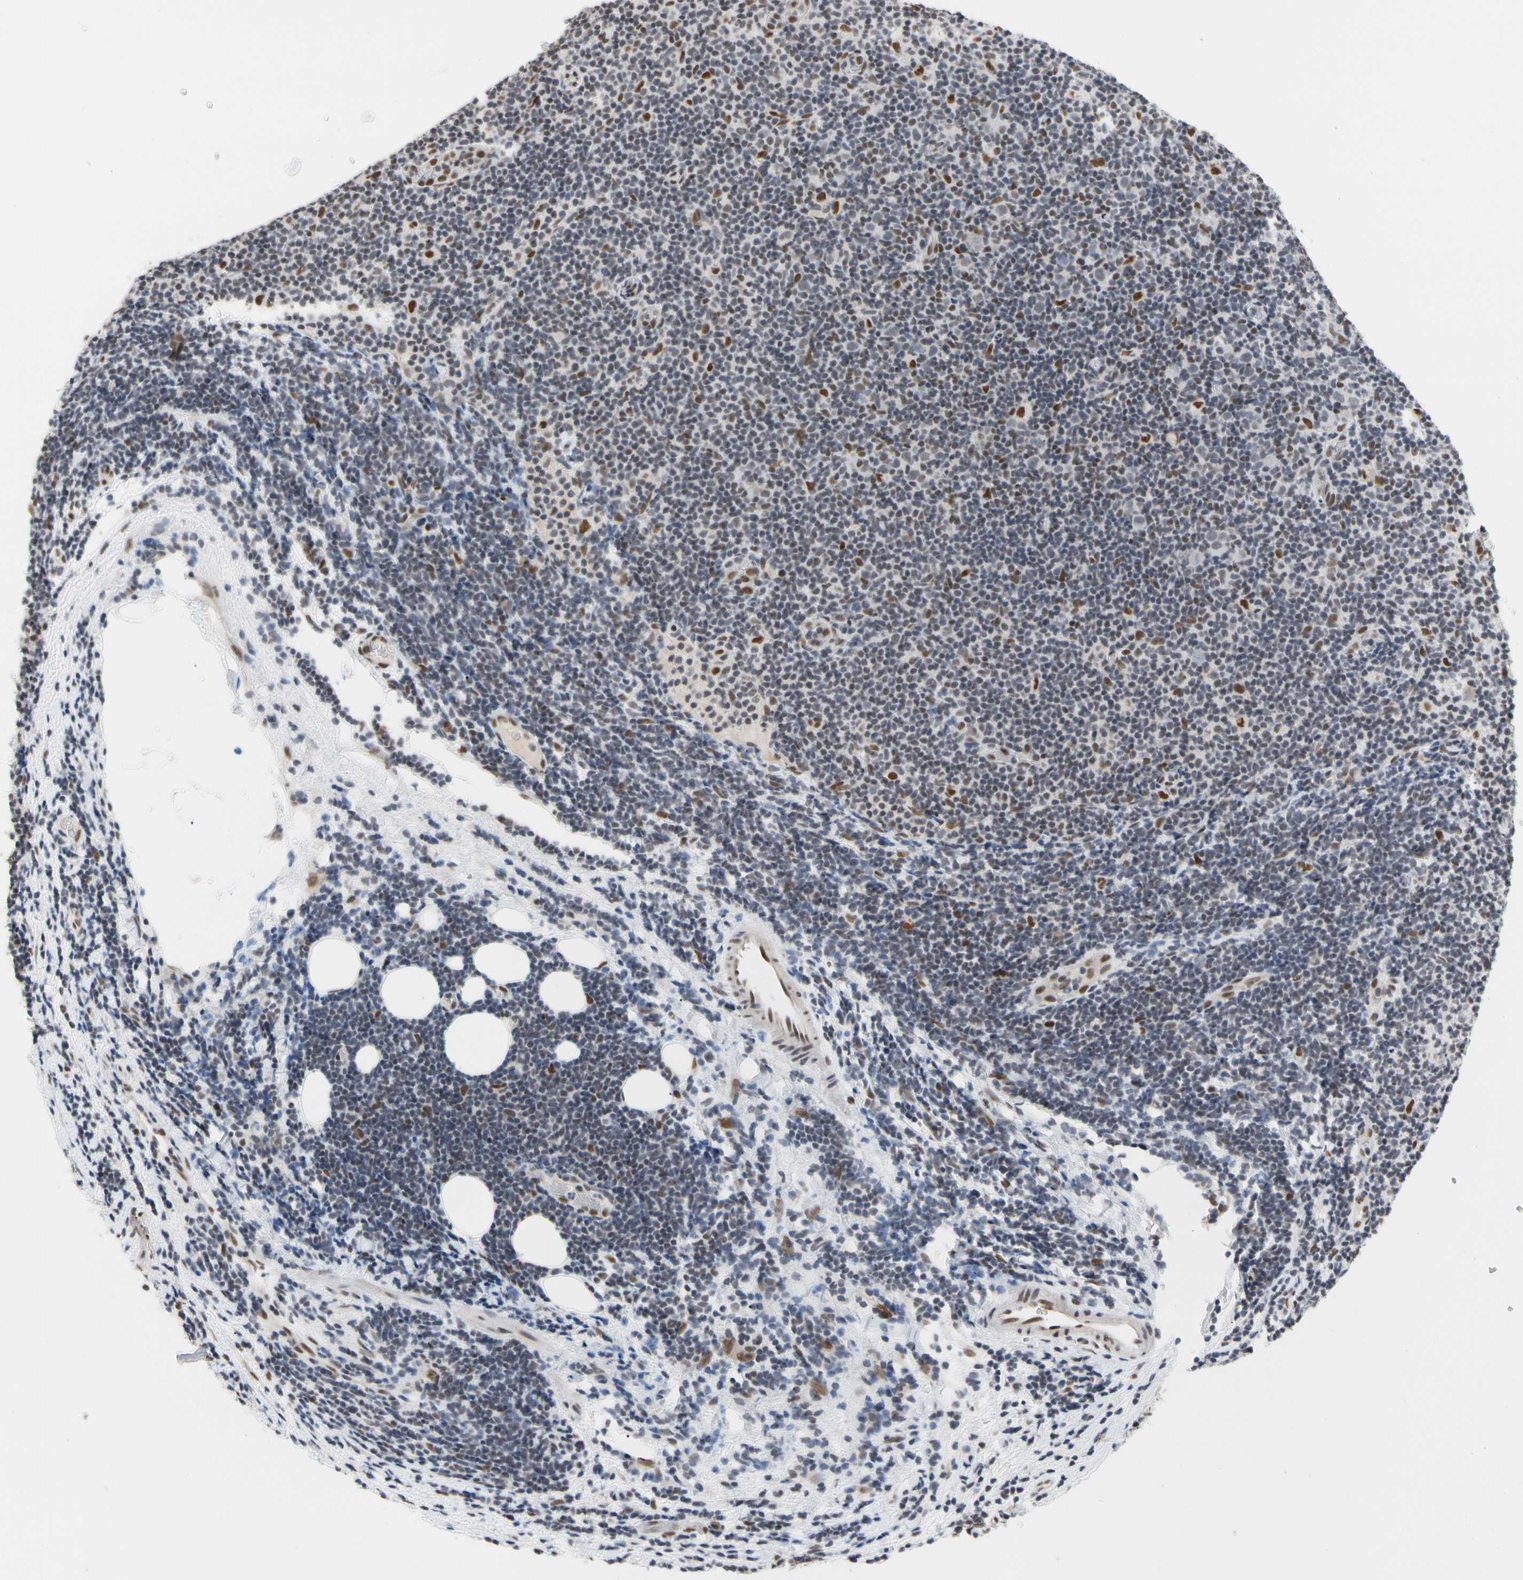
{"staining": {"intensity": "moderate", "quantity": "<25%", "location": "nuclear"}, "tissue": "lymphoma", "cell_type": "Tumor cells", "image_type": "cancer", "snomed": [{"axis": "morphology", "description": "Malignant lymphoma, non-Hodgkin's type, Low grade"}, {"axis": "topography", "description": "Lymph node"}], "caption": "Immunohistochemical staining of human malignant lymphoma, non-Hodgkin's type (low-grade) exhibits moderate nuclear protein staining in about <25% of tumor cells.", "gene": "FAM98B", "patient": {"sex": "male", "age": 83}}